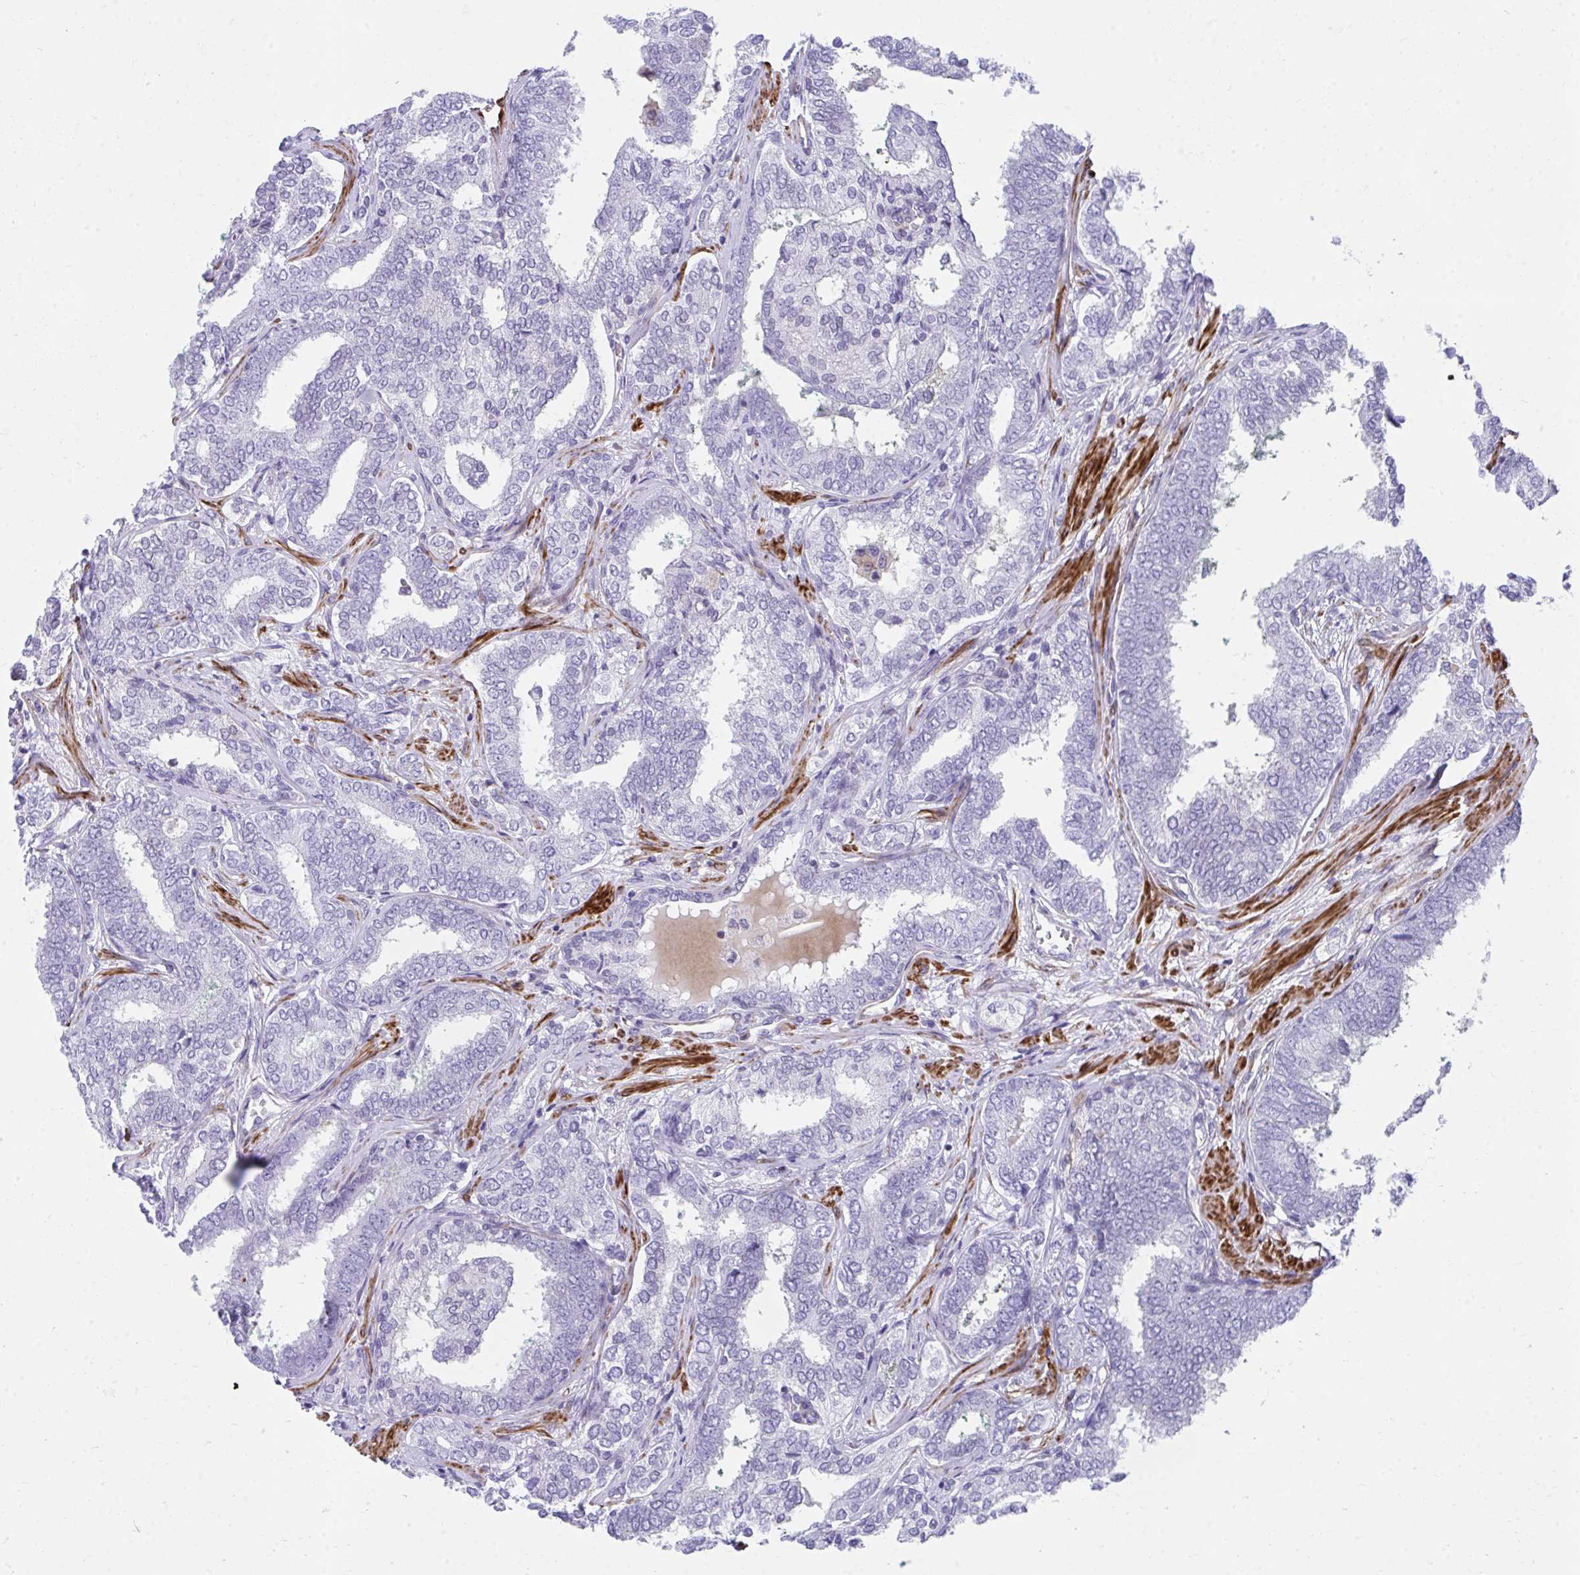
{"staining": {"intensity": "negative", "quantity": "none", "location": "none"}, "tissue": "prostate cancer", "cell_type": "Tumor cells", "image_type": "cancer", "snomed": [{"axis": "morphology", "description": "Adenocarcinoma, High grade"}, {"axis": "topography", "description": "Prostate"}], "caption": "Prostate cancer (adenocarcinoma (high-grade)) was stained to show a protein in brown. There is no significant expression in tumor cells.", "gene": "CSTB", "patient": {"sex": "male", "age": 72}}